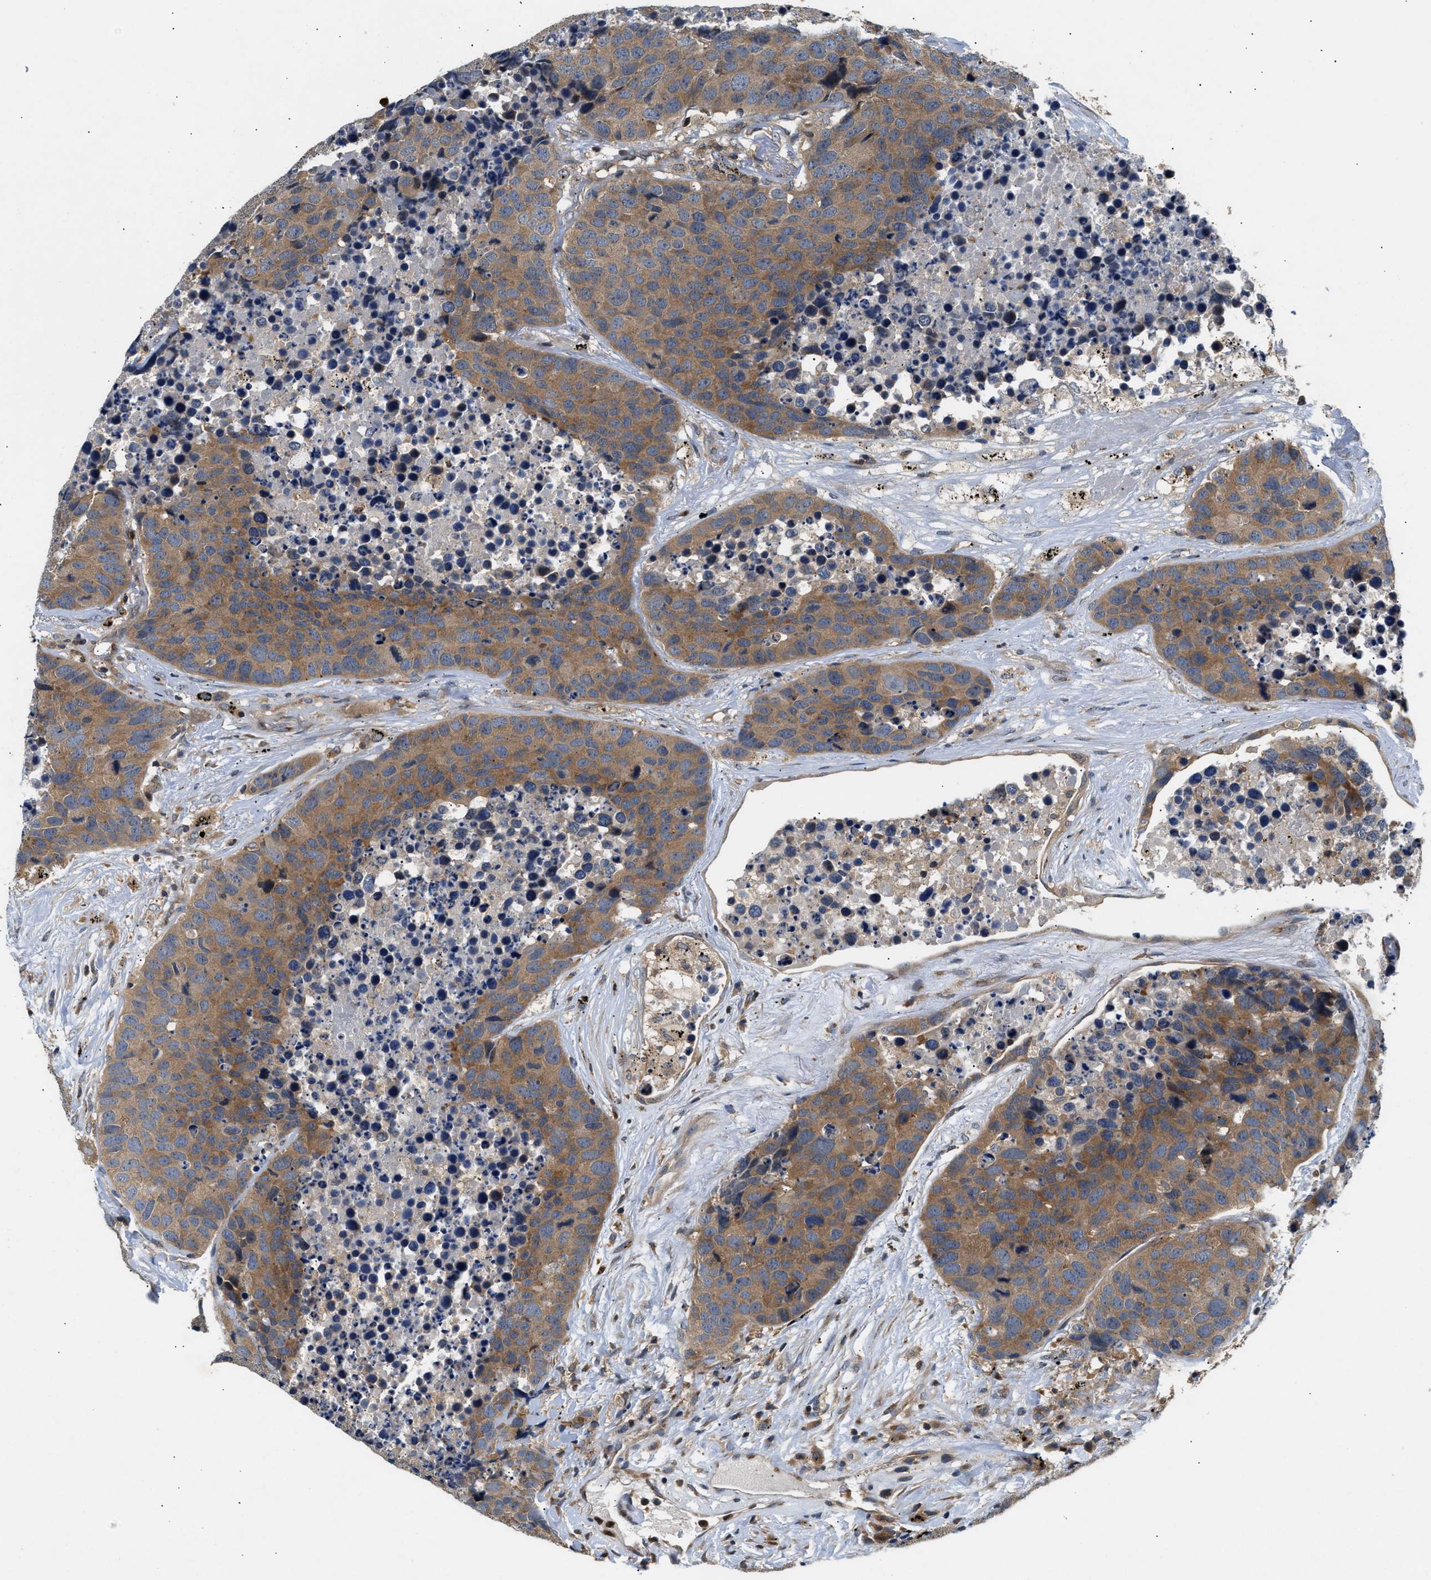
{"staining": {"intensity": "moderate", "quantity": ">75%", "location": "cytoplasmic/membranous"}, "tissue": "carcinoid", "cell_type": "Tumor cells", "image_type": "cancer", "snomed": [{"axis": "morphology", "description": "Carcinoid, malignant, NOS"}, {"axis": "topography", "description": "Lung"}], "caption": "About >75% of tumor cells in human carcinoid reveal moderate cytoplasmic/membranous protein positivity as visualized by brown immunohistochemical staining.", "gene": "CHUK", "patient": {"sex": "male", "age": 60}}